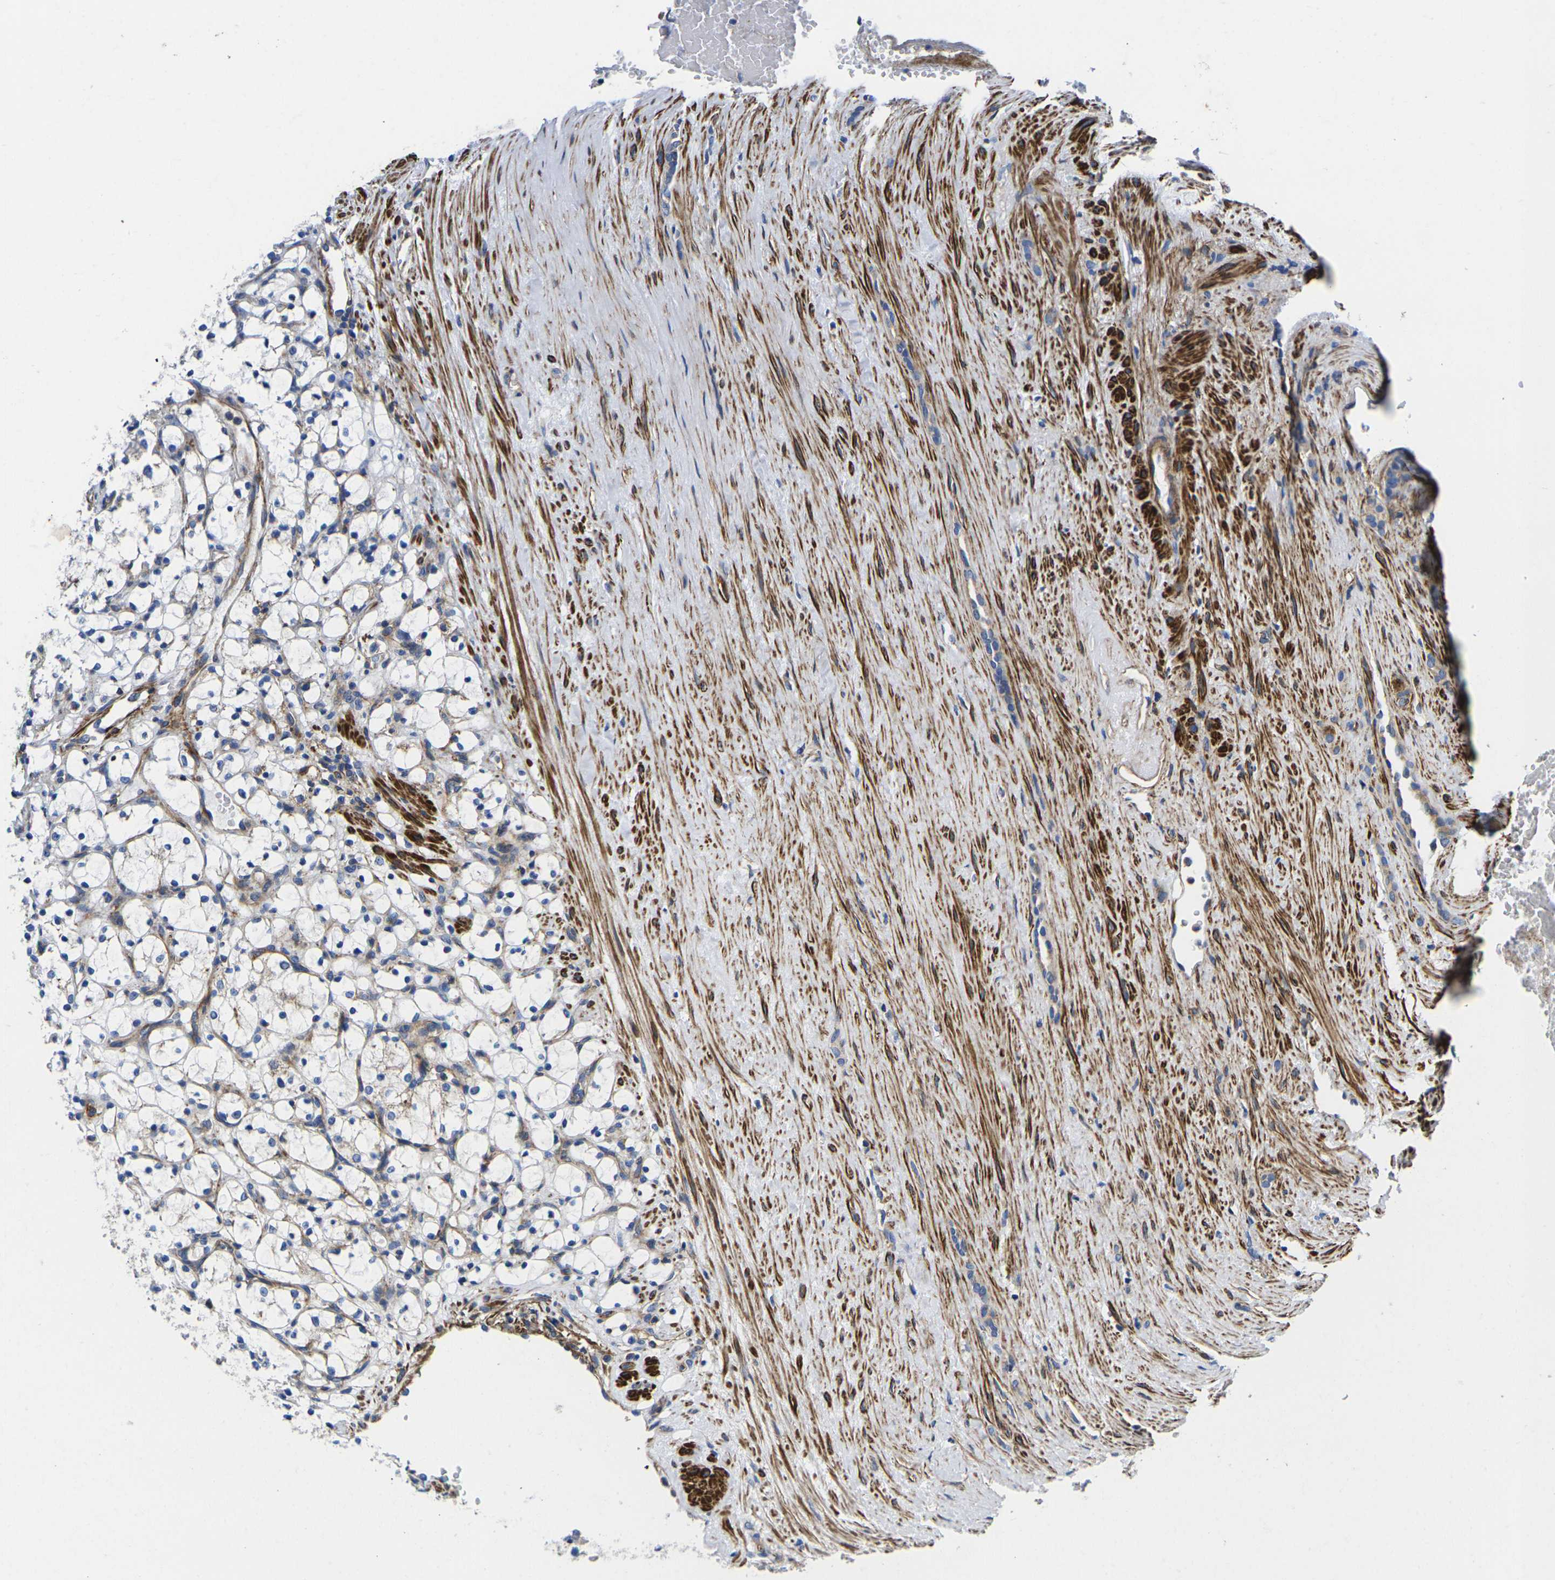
{"staining": {"intensity": "negative", "quantity": "none", "location": "none"}, "tissue": "renal cancer", "cell_type": "Tumor cells", "image_type": "cancer", "snomed": [{"axis": "morphology", "description": "Adenocarcinoma, NOS"}, {"axis": "topography", "description": "Kidney"}], "caption": "The photomicrograph exhibits no significant expression in tumor cells of renal cancer.", "gene": "GPR4", "patient": {"sex": "female", "age": 69}}